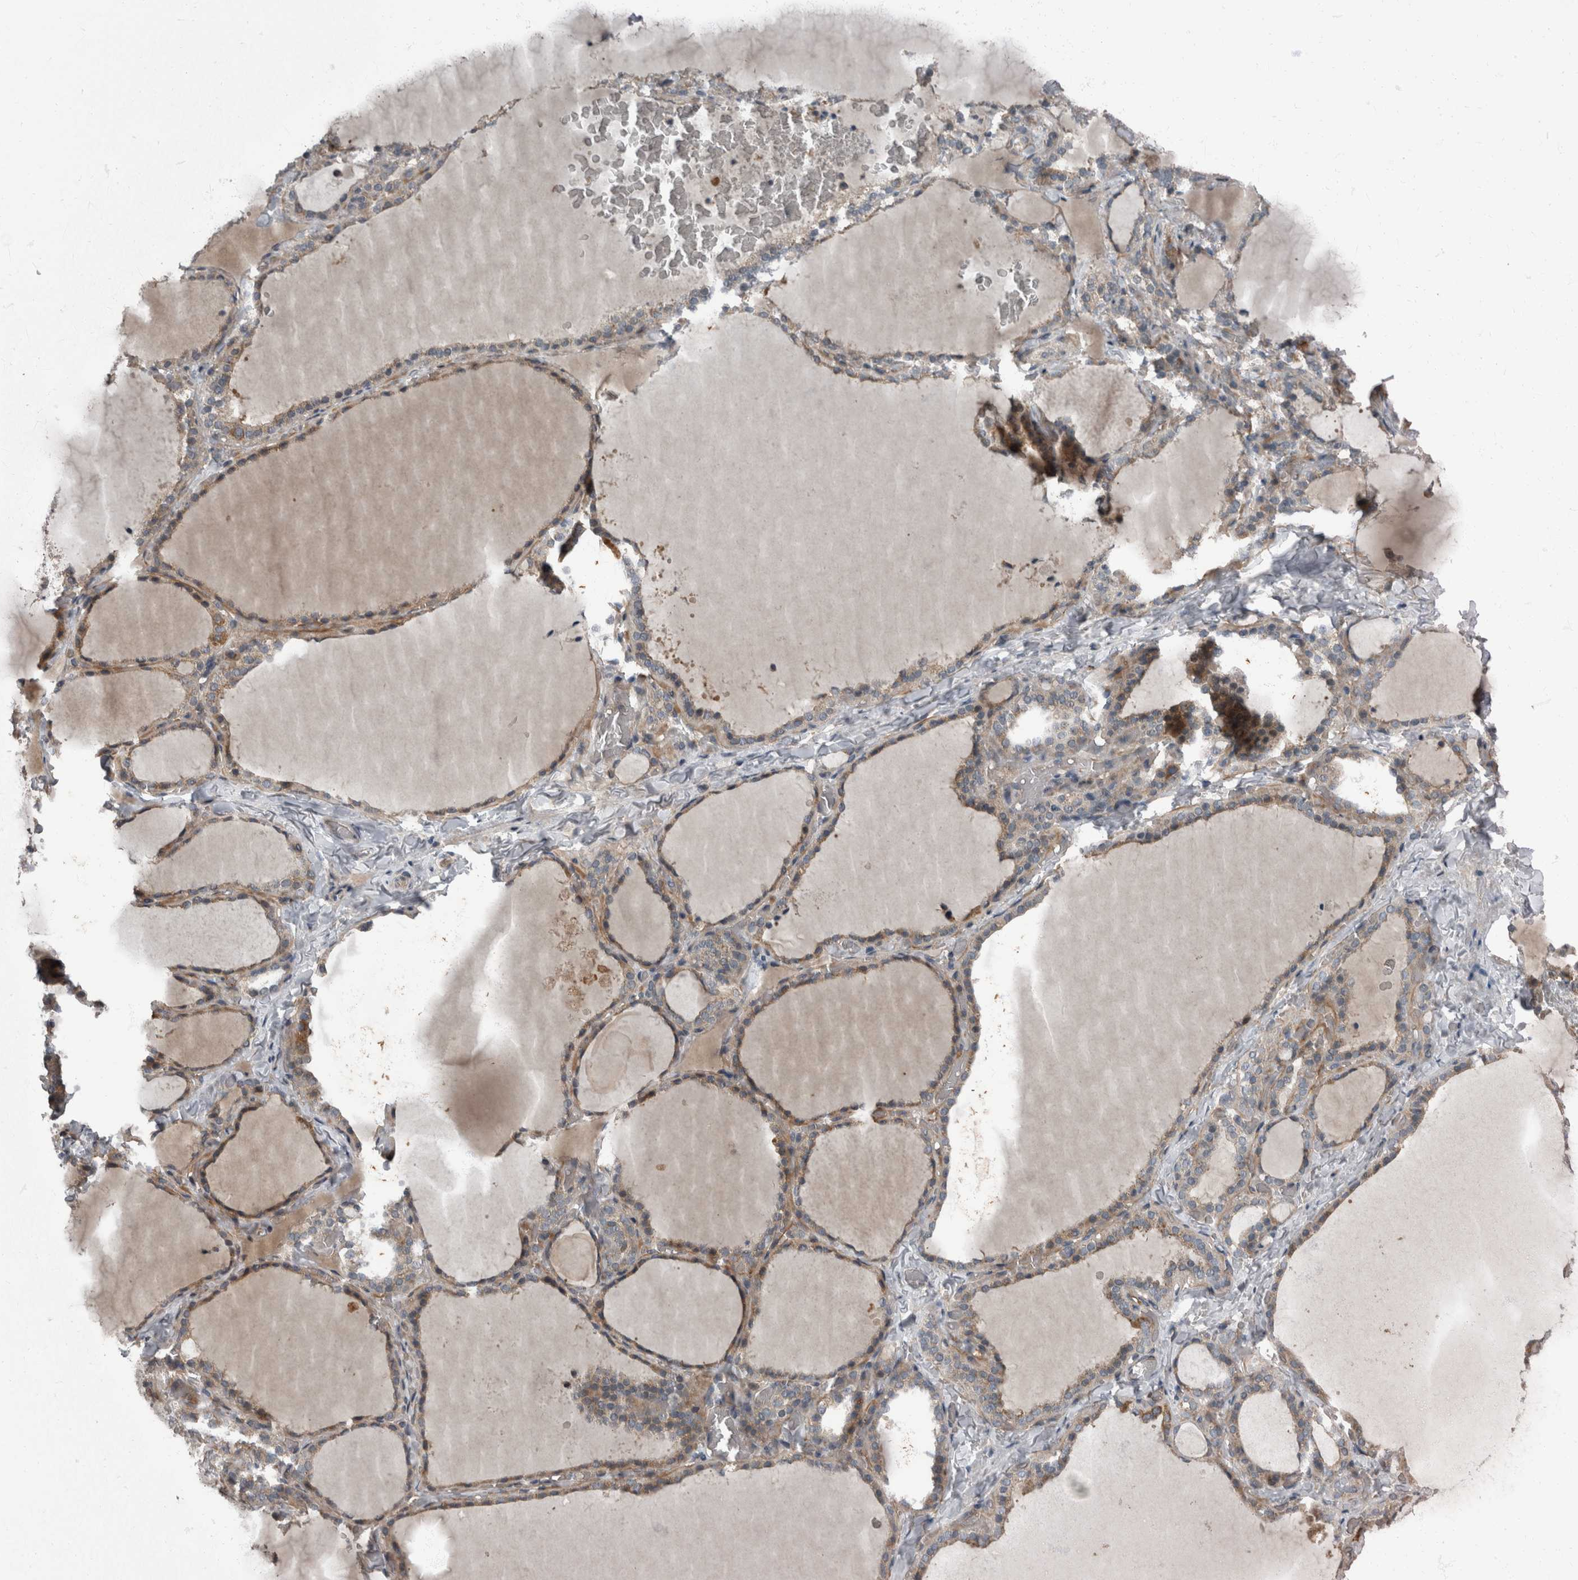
{"staining": {"intensity": "weak", "quantity": ">75%", "location": "cytoplasmic/membranous"}, "tissue": "thyroid gland", "cell_type": "Glandular cells", "image_type": "normal", "snomed": [{"axis": "morphology", "description": "Normal tissue, NOS"}, {"axis": "topography", "description": "Thyroid gland"}], "caption": "This micrograph shows IHC staining of benign human thyroid gland, with low weak cytoplasmic/membranous staining in about >75% of glandular cells.", "gene": "RABGGTB", "patient": {"sex": "female", "age": 22}}